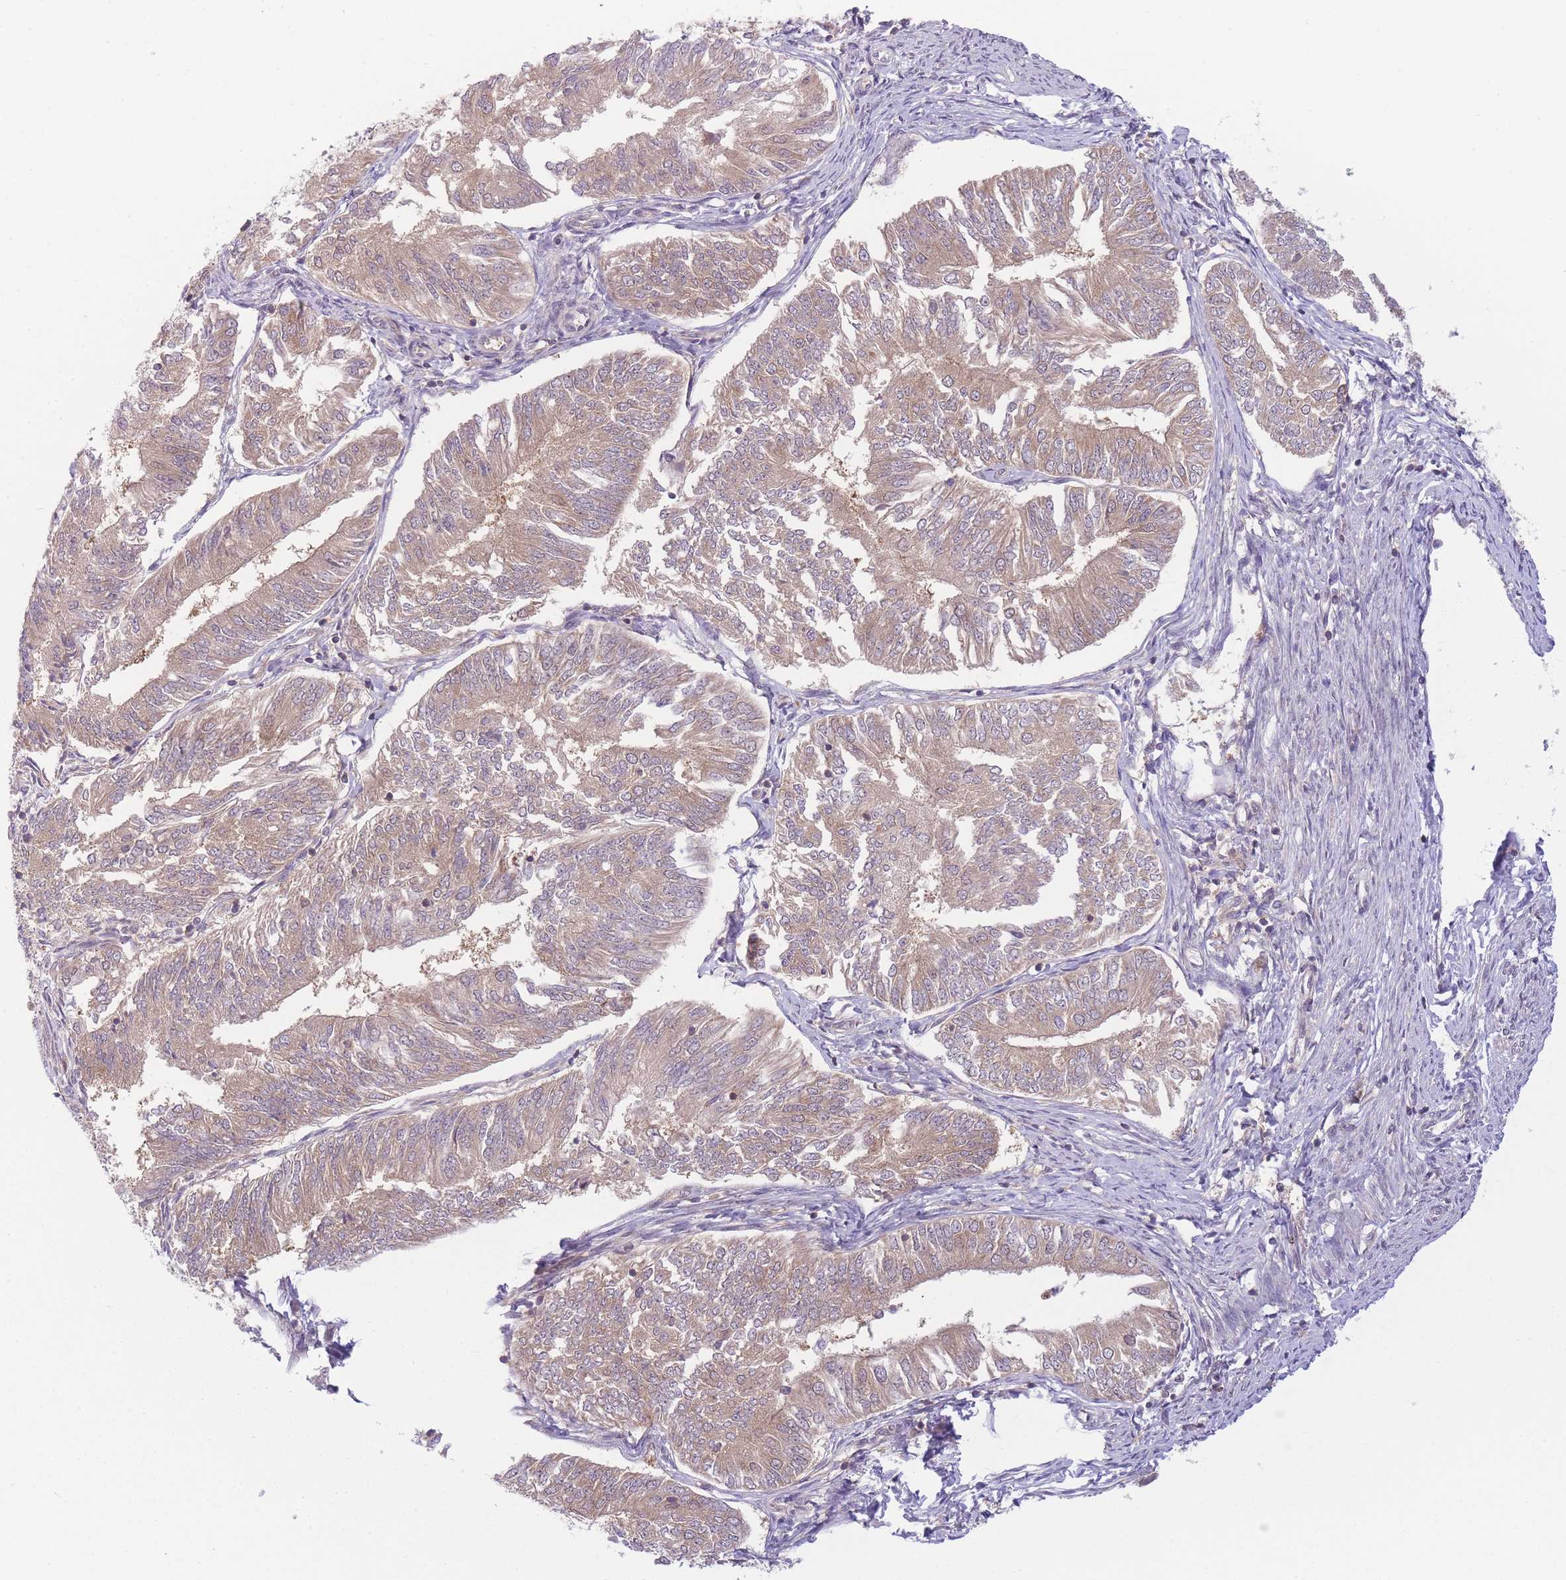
{"staining": {"intensity": "weak", "quantity": ">75%", "location": "cytoplasmic/membranous"}, "tissue": "endometrial cancer", "cell_type": "Tumor cells", "image_type": "cancer", "snomed": [{"axis": "morphology", "description": "Adenocarcinoma, NOS"}, {"axis": "topography", "description": "Endometrium"}], "caption": "Protein staining shows weak cytoplasmic/membranous expression in about >75% of tumor cells in endometrial cancer (adenocarcinoma).", "gene": "PFDN6", "patient": {"sex": "female", "age": 58}}